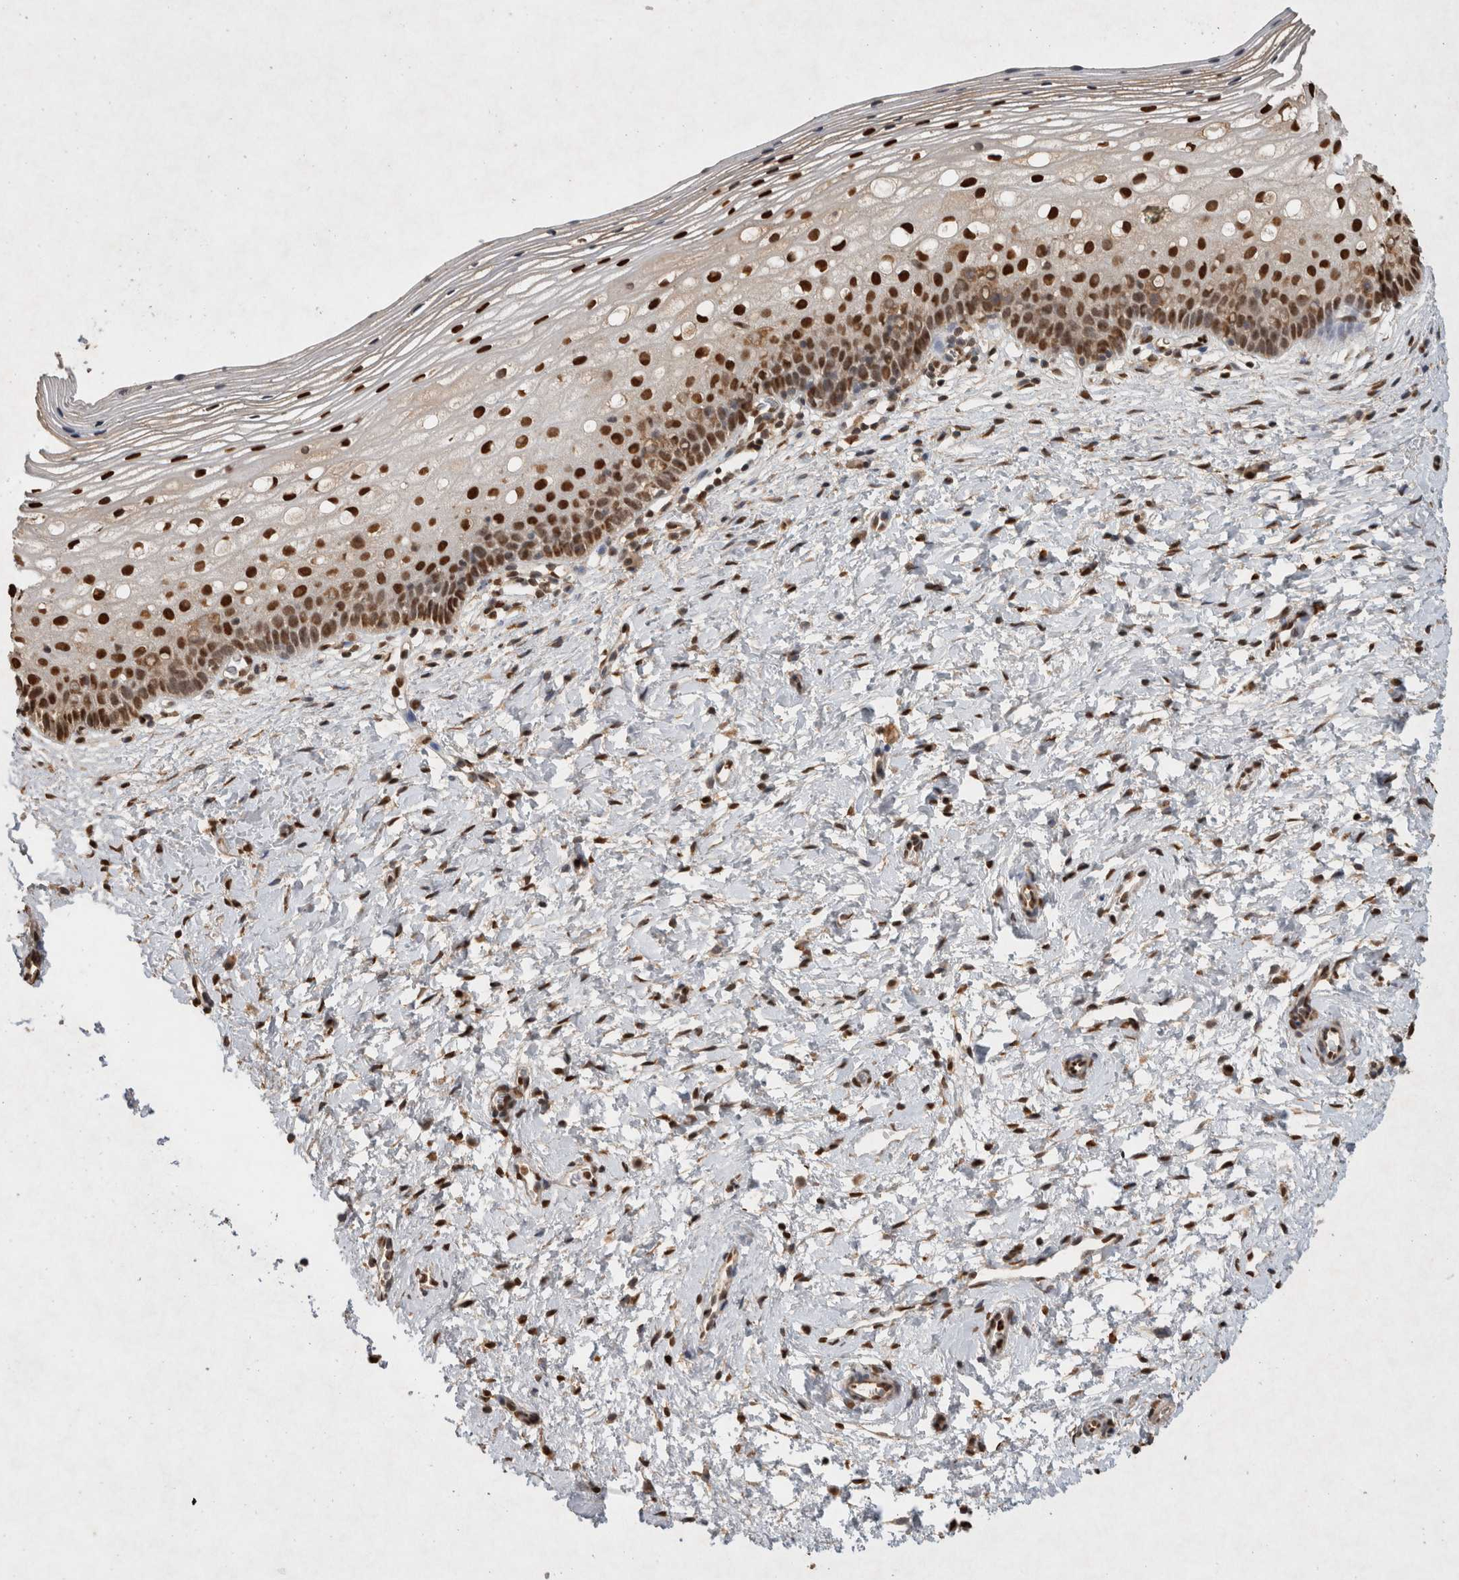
{"staining": {"intensity": "strong", "quantity": ">75%", "location": "nuclear"}, "tissue": "cervix", "cell_type": "Squamous epithelial cells", "image_type": "normal", "snomed": [{"axis": "morphology", "description": "Normal tissue, NOS"}, {"axis": "topography", "description": "Cervix"}], "caption": "Cervix stained with immunohistochemistry shows strong nuclear staining in about >75% of squamous epithelial cells.", "gene": "HDGF", "patient": {"sex": "female", "age": 72}}